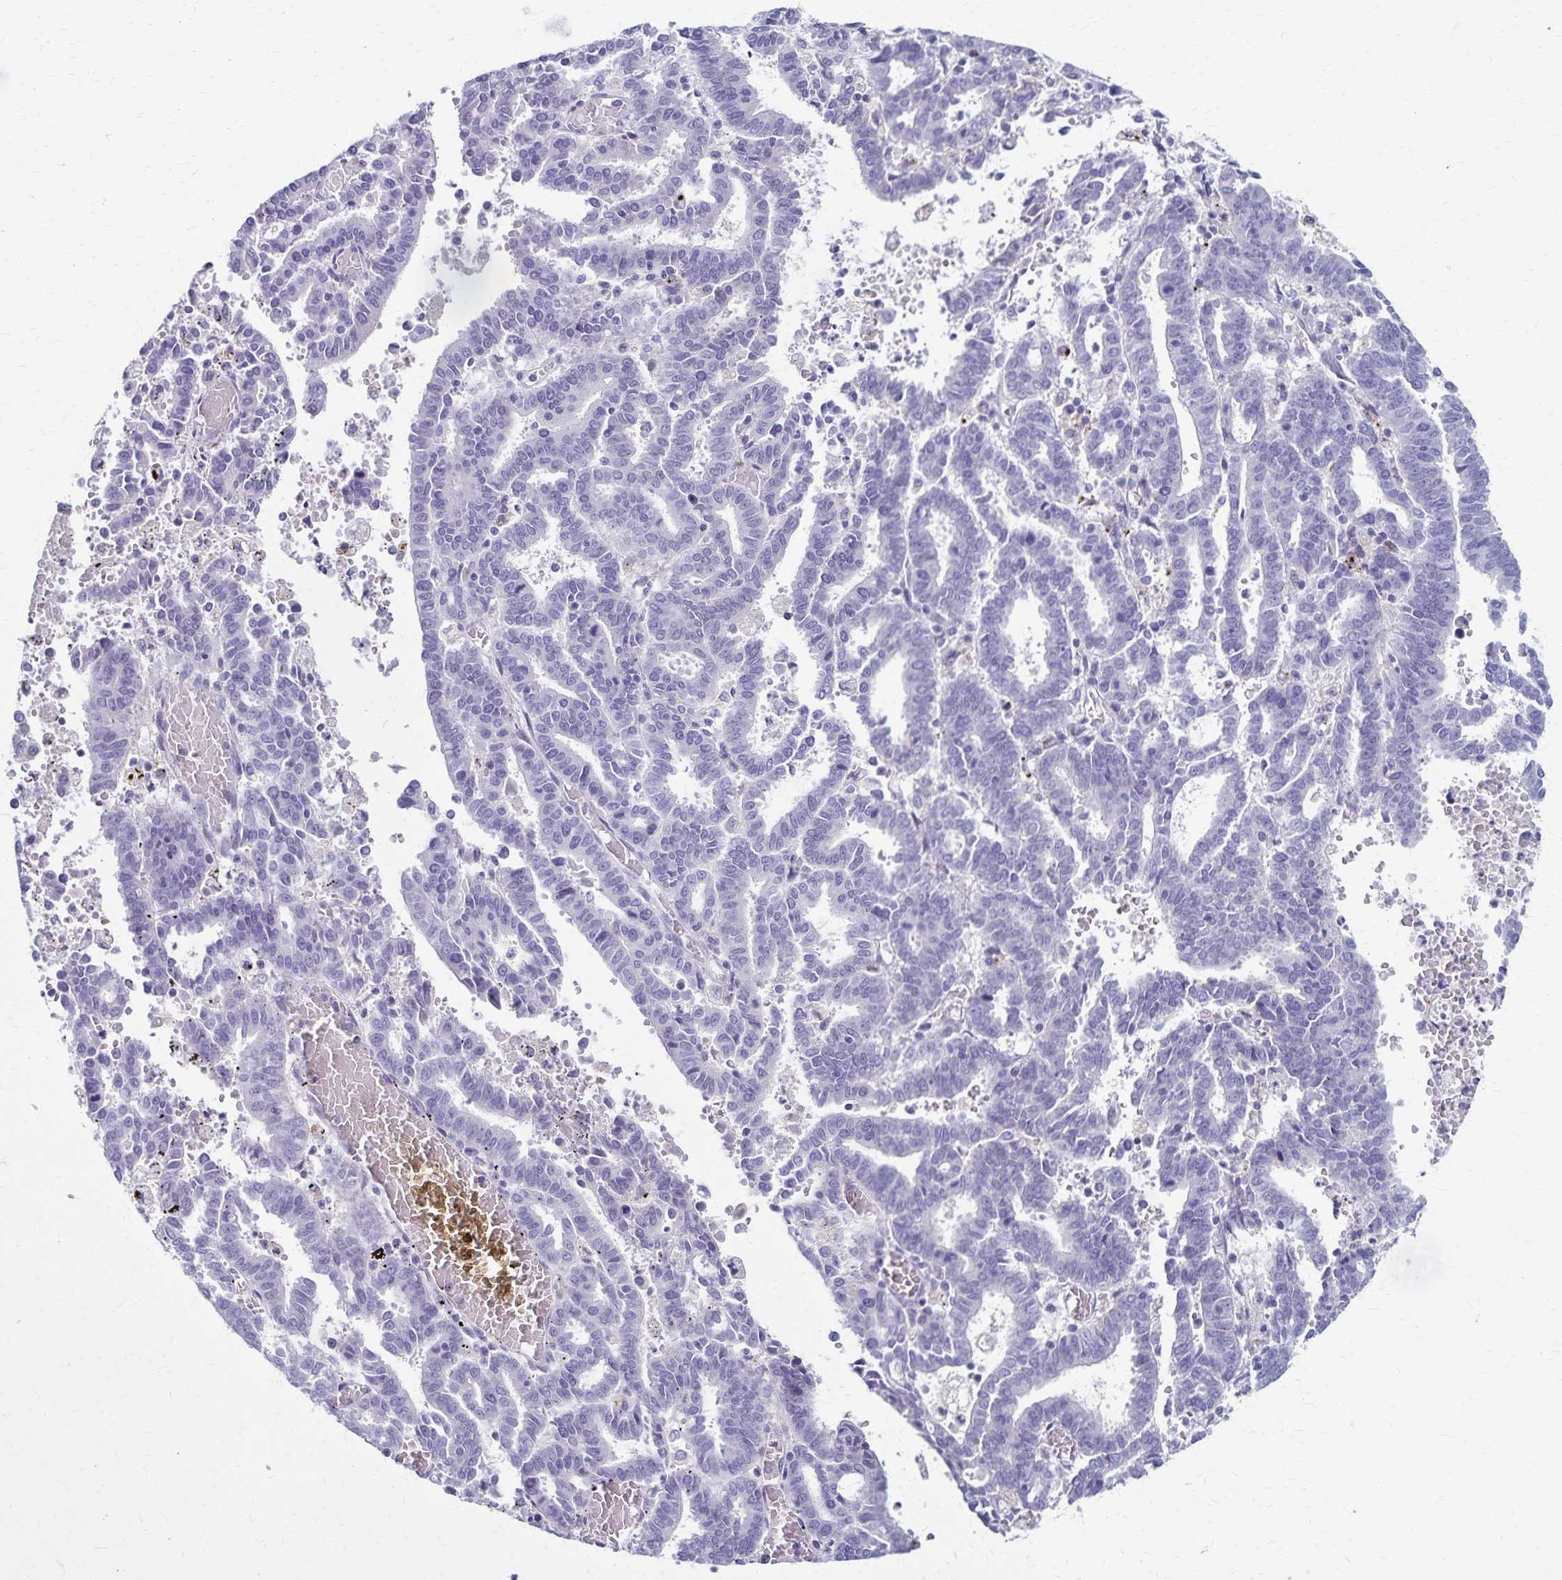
{"staining": {"intensity": "negative", "quantity": "none", "location": "none"}, "tissue": "endometrial cancer", "cell_type": "Tumor cells", "image_type": "cancer", "snomed": [{"axis": "morphology", "description": "Adenocarcinoma, NOS"}, {"axis": "topography", "description": "Uterus"}], "caption": "Adenocarcinoma (endometrial) stained for a protein using immunohistochemistry demonstrates no staining tumor cells.", "gene": "TMEM60", "patient": {"sex": "female", "age": 83}}